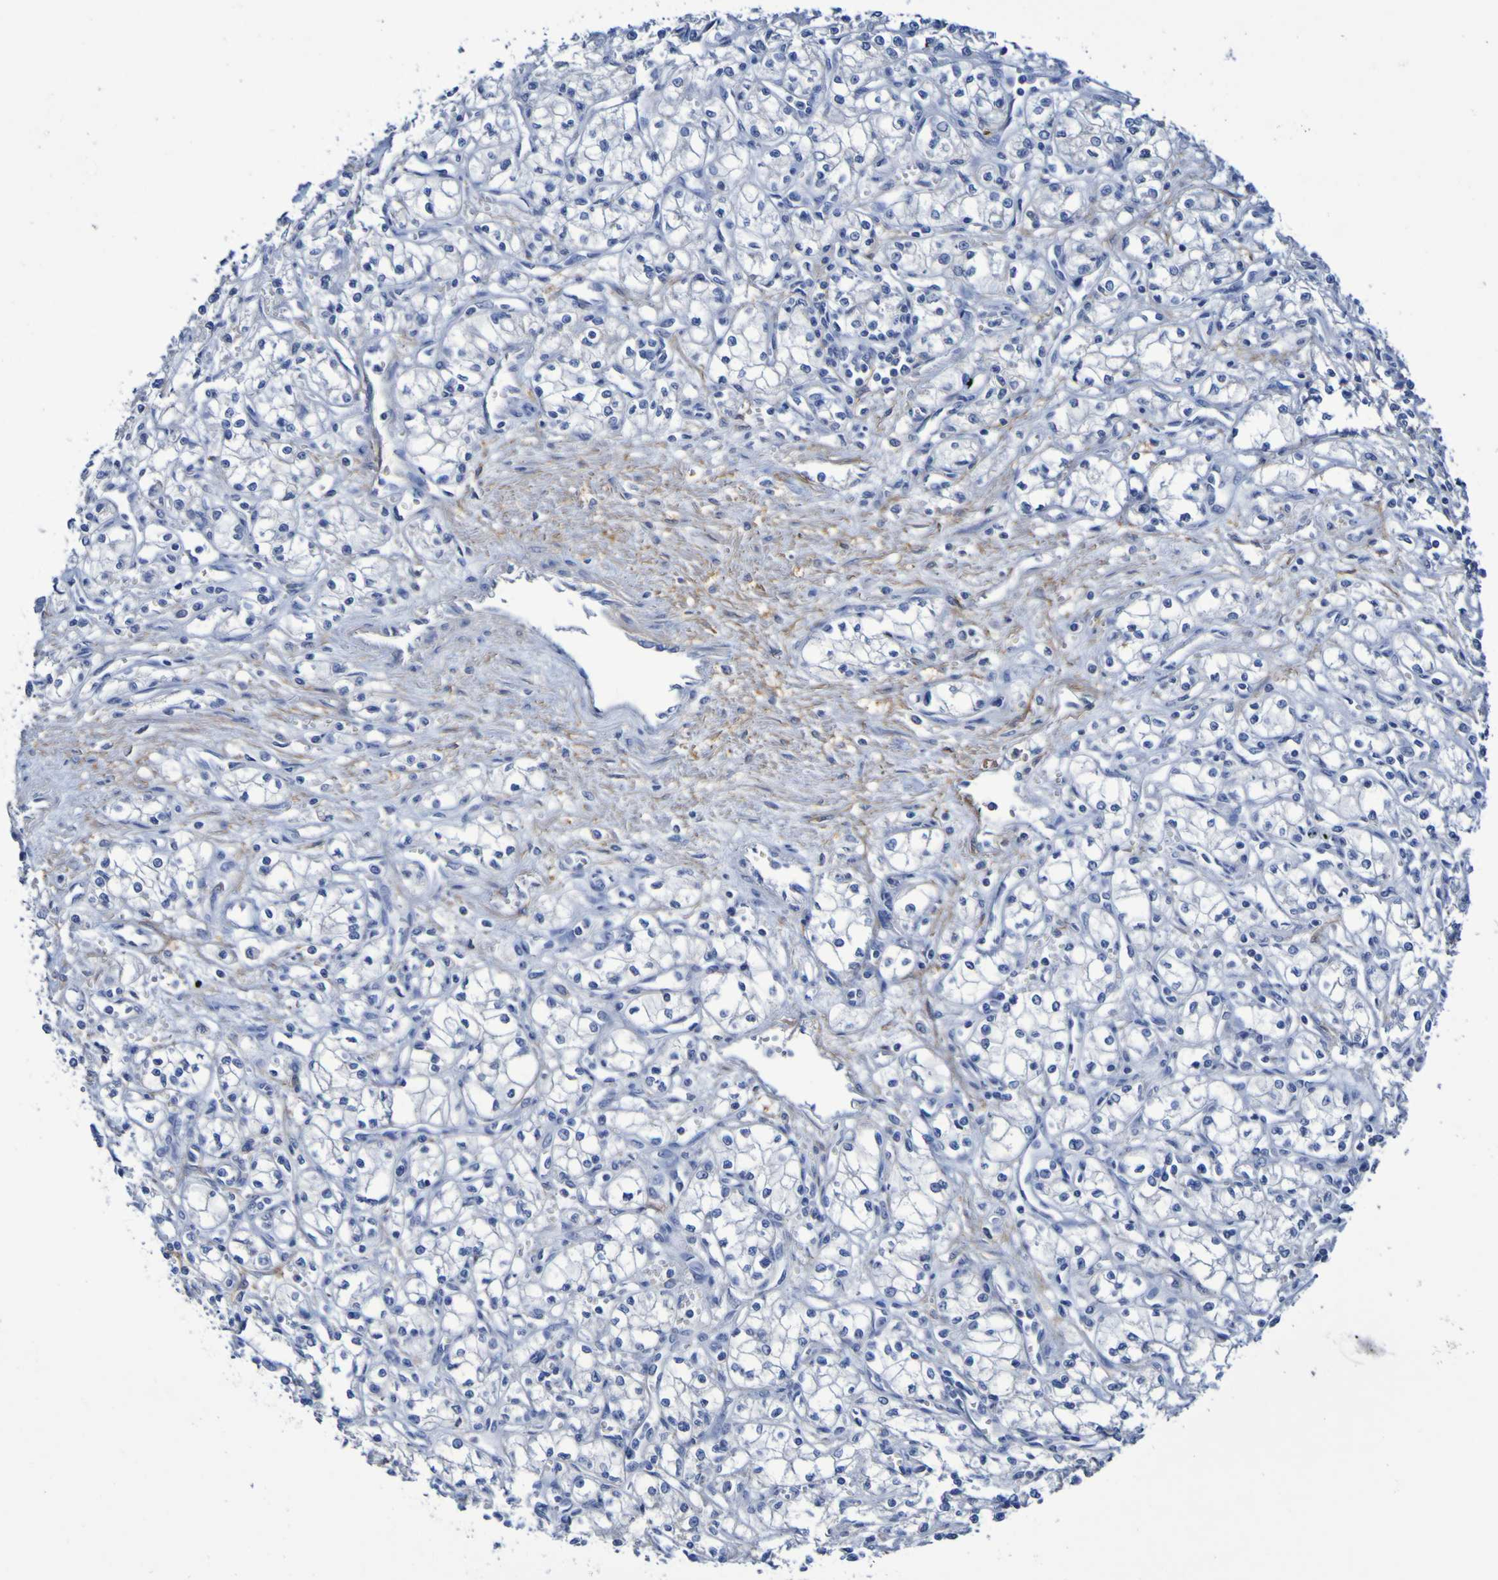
{"staining": {"intensity": "negative", "quantity": "none", "location": "none"}, "tissue": "renal cancer", "cell_type": "Tumor cells", "image_type": "cancer", "snomed": [{"axis": "morphology", "description": "Normal tissue, NOS"}, {"axis": "morphology", "description": "Adenocarcinoma, NOS"}, {"axis": "topography", "description": "Kidney"}], "caption": "High power microscopy photomicrograph of an immunohistochemistry image of renal cancer (adenocarcinoma), revealing no significant staining in tumor cells.", "gene": "SGCB", "patient": {"sex": "male", "age": 59}}